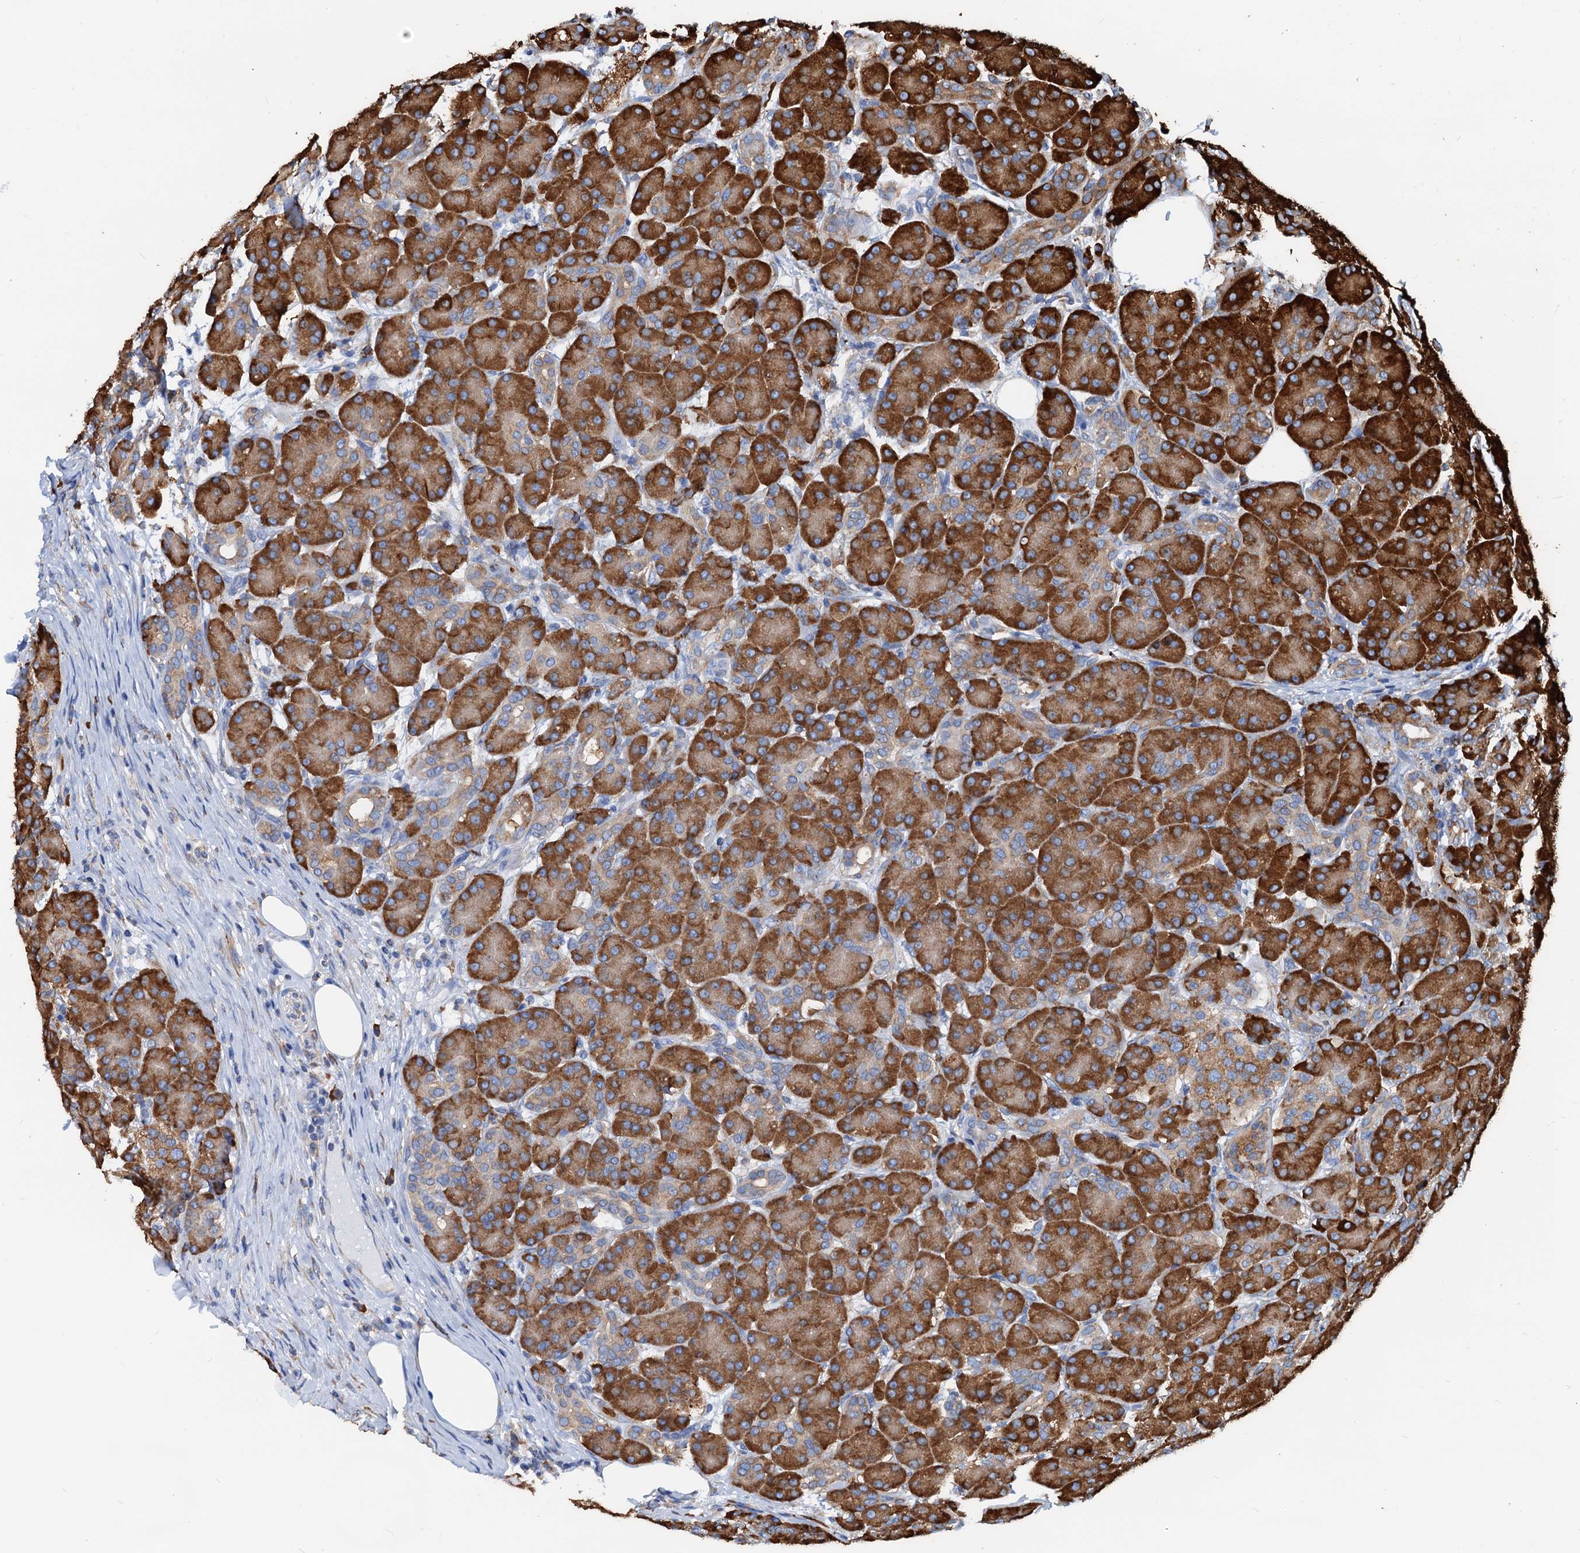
{"staining": {"intensity": "strong", "quantity": ">75%", "location": "cytoplasmic/membranous"}, "tissue": "pancreas", "cell_type": "Exocrine glandular cells", "image_type": "normal", "snomed": [{"axis": "morphology", "description": "Normal tissue, NOS"}, {"axis": "topography", "description": "Pancreas"}], "caption": "Strong cytoplasmic/membranous staining is appreciated in about >75% of exocrine glandular cells in unremarkable pancreas. Immunohistochemistry stains the protein in brown and the nuclei are stained blue.", "gene": "HSPA5", "patient": {"sex": "male", "age": 63}}